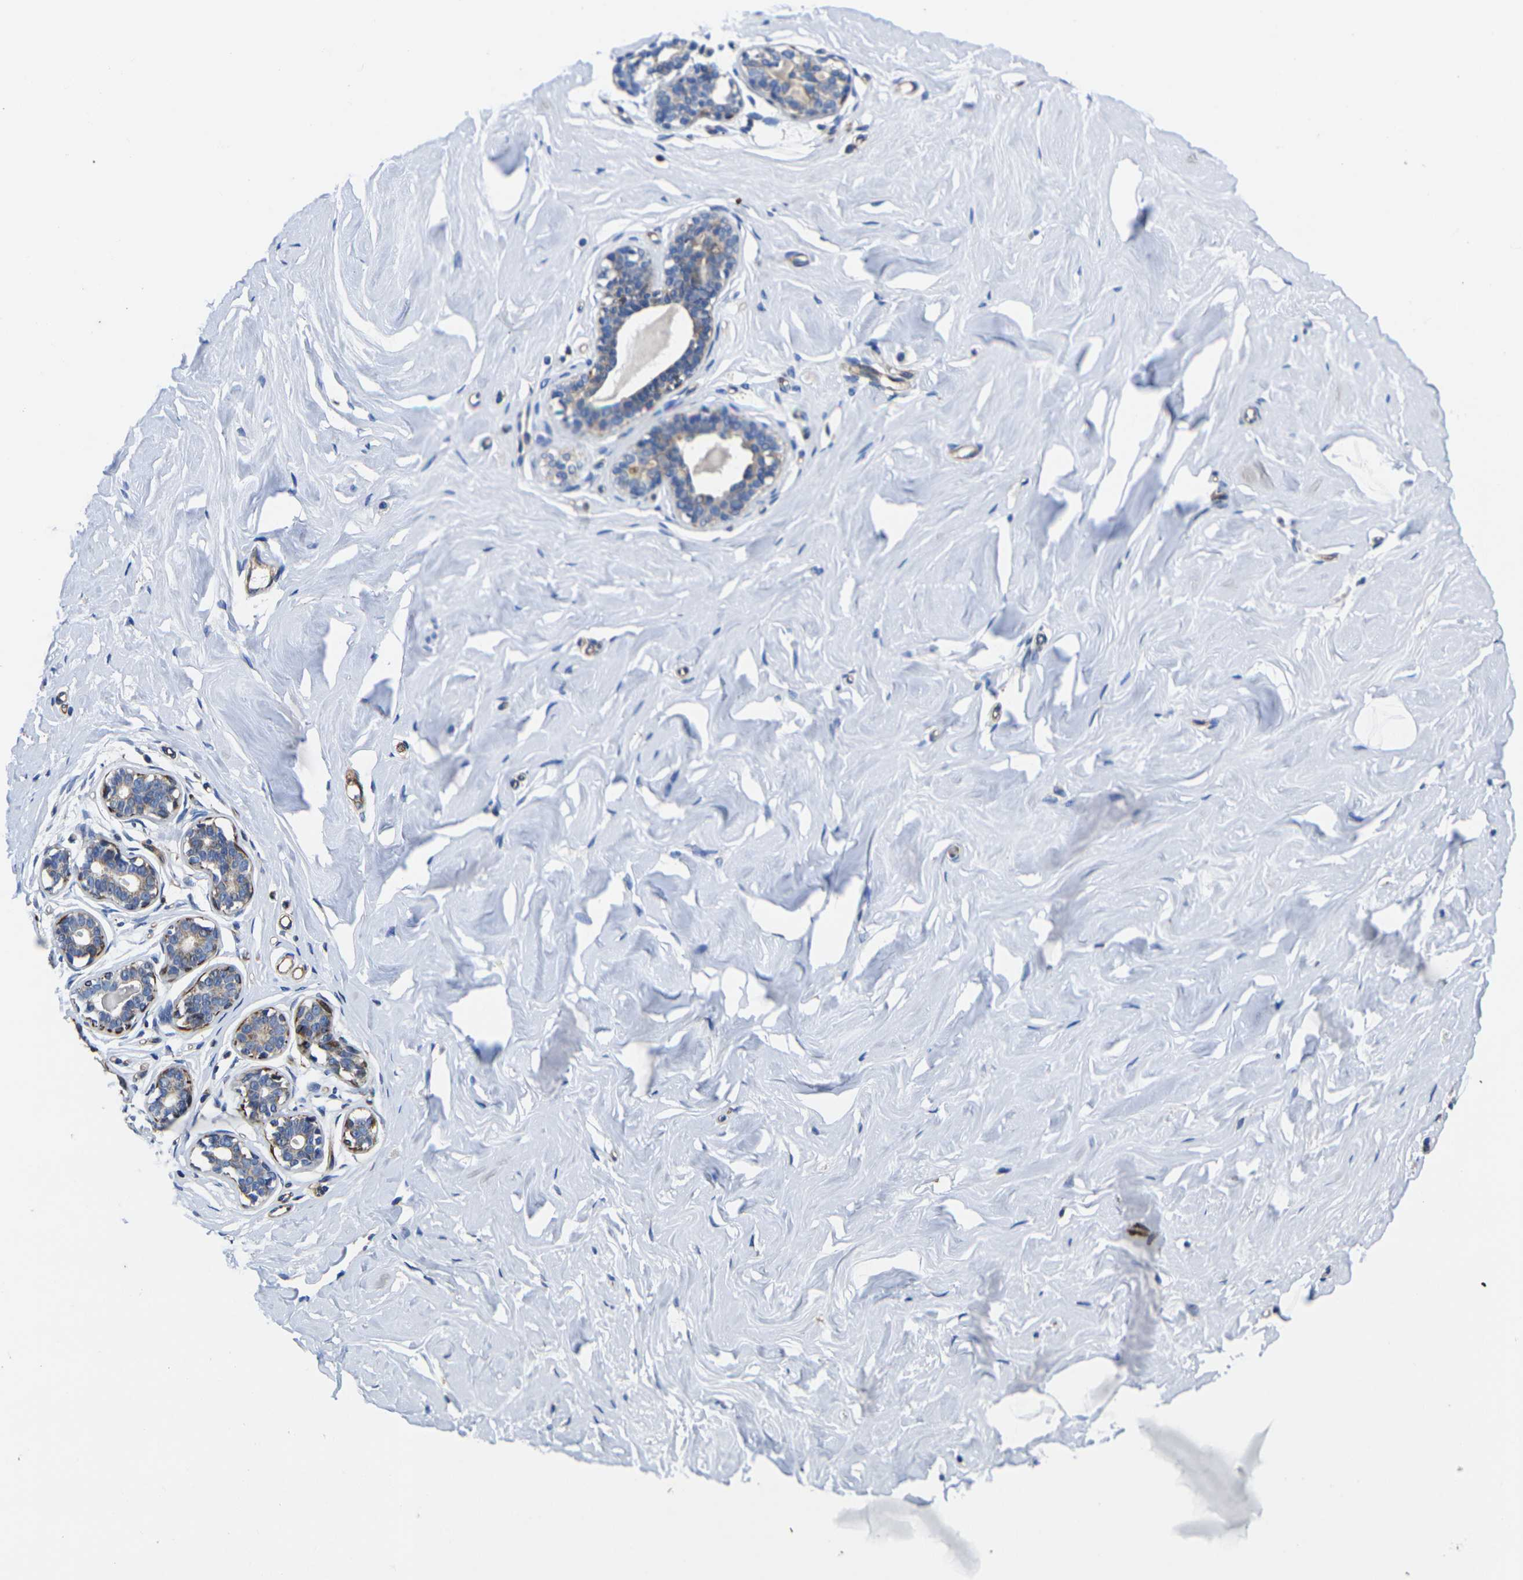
{"staining": {"intensity": "negative", "quantity": "none", "location": "none"}, "tissue": "breast", "cell_type": "Adipocytes", "image_type": "normal", "snomed": [{"axis": "morphology", "description": "Normal tissue, NOS"}, {"axis": "topography", "description": "Breast"}], "caption": "Immunohistochemistry (IHC) micrograph of normal human breast stained for a protein (brown), which shows no positivity in adipocytes.", "gene": "GPR4", "patient": {"sex": "female", "age": 23}}